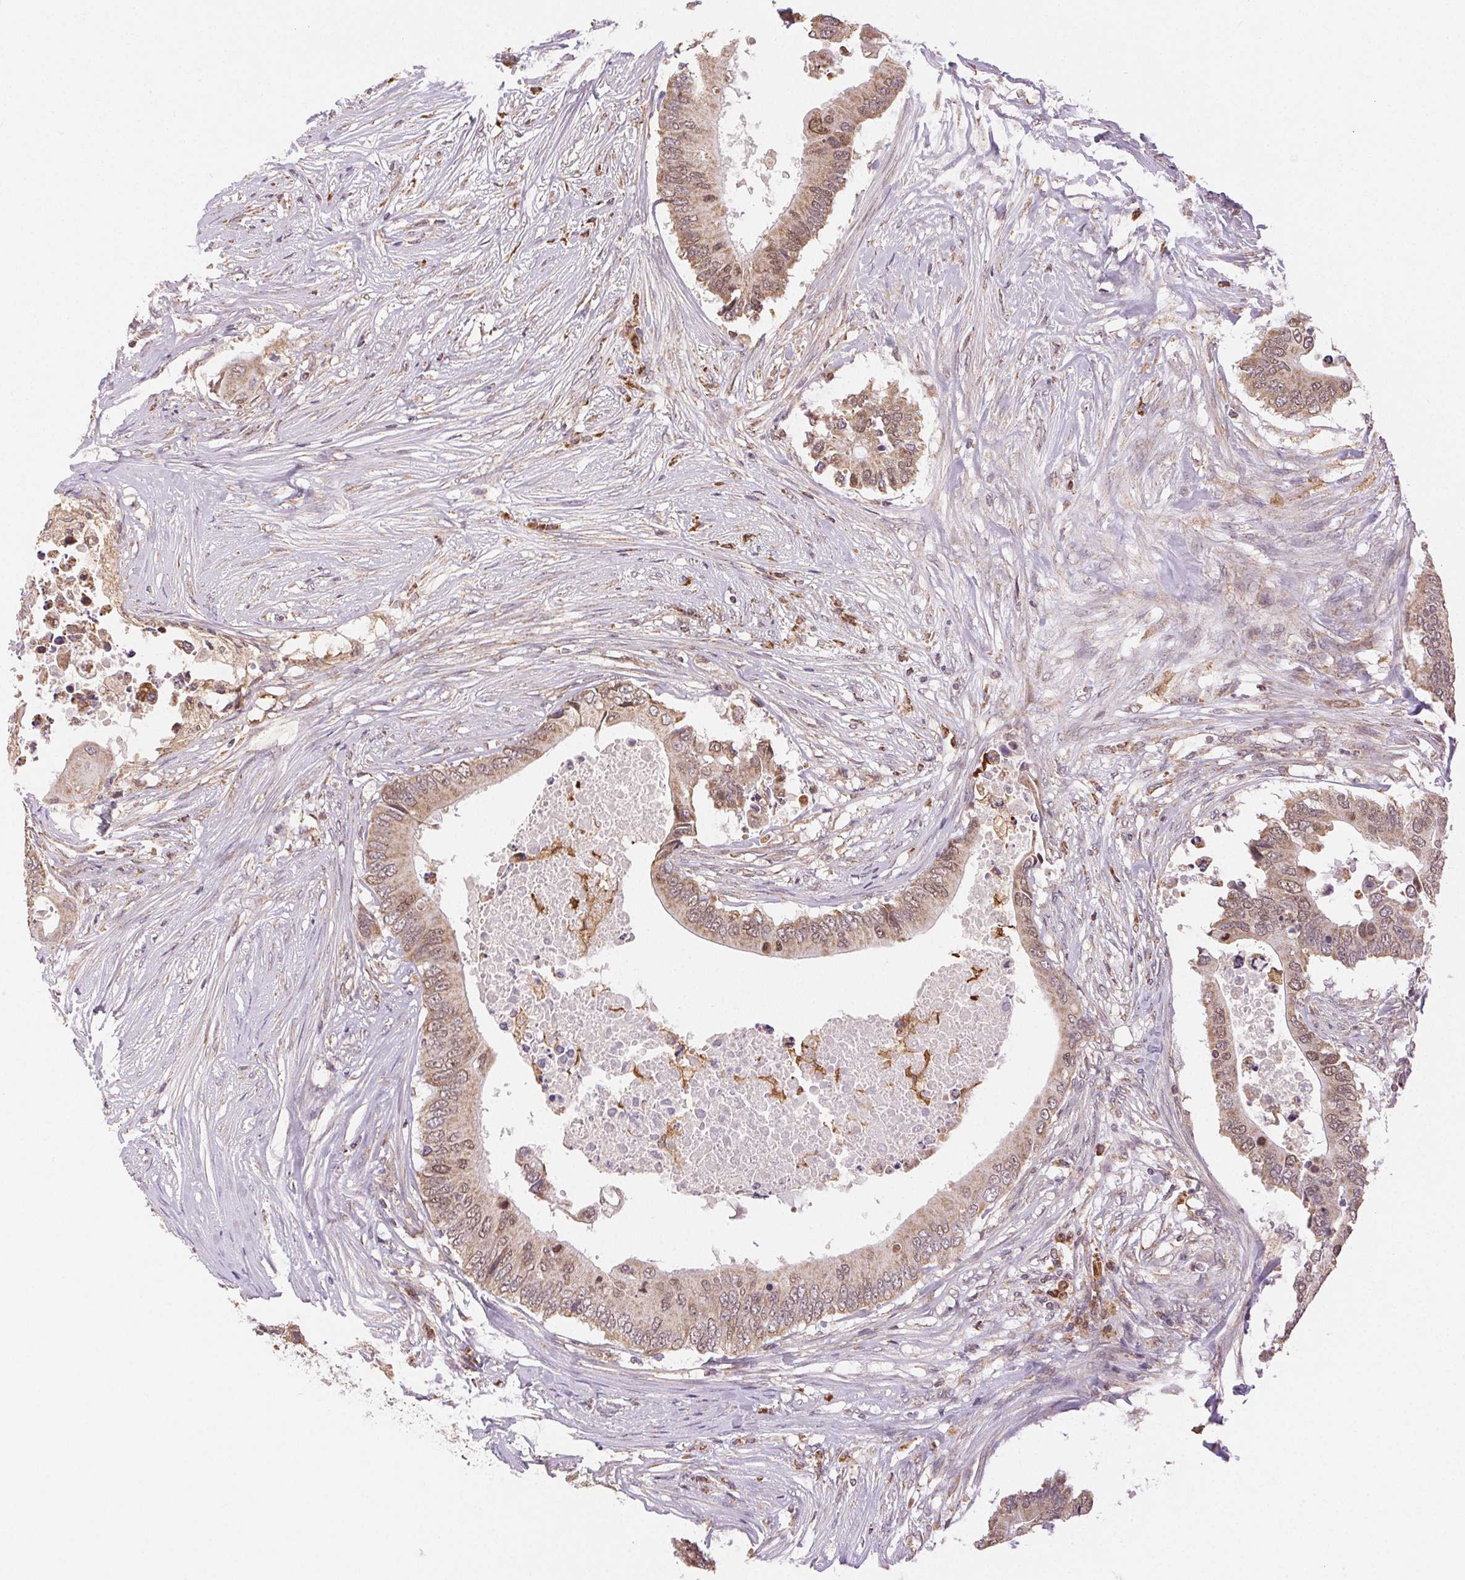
{"staining": {"intensity": "moderate", "quantity": "25%-75%", "location": "cytoplasmic/membranous,nuclear"}, "tissue": "colorectal cancer", "cell_type": "Tumor cells", "image_type": "cancer", "snomed": [{"axis": "morphology", "description": "Adenocarcinoma, NOS"}, {"axis": "topography", "description": "Colon"}], "caption": "This photomicrograph exhibits immunohistochemistry (IHC) staining of human adenocarcinoma (colorectal), with medium moderate cytoplasmic/membranous and nuclear positivity in approximately 25%-75% of tumor cells.", "gene": "PIWIL4", "patient": {"sex": "male", "age": 71}}